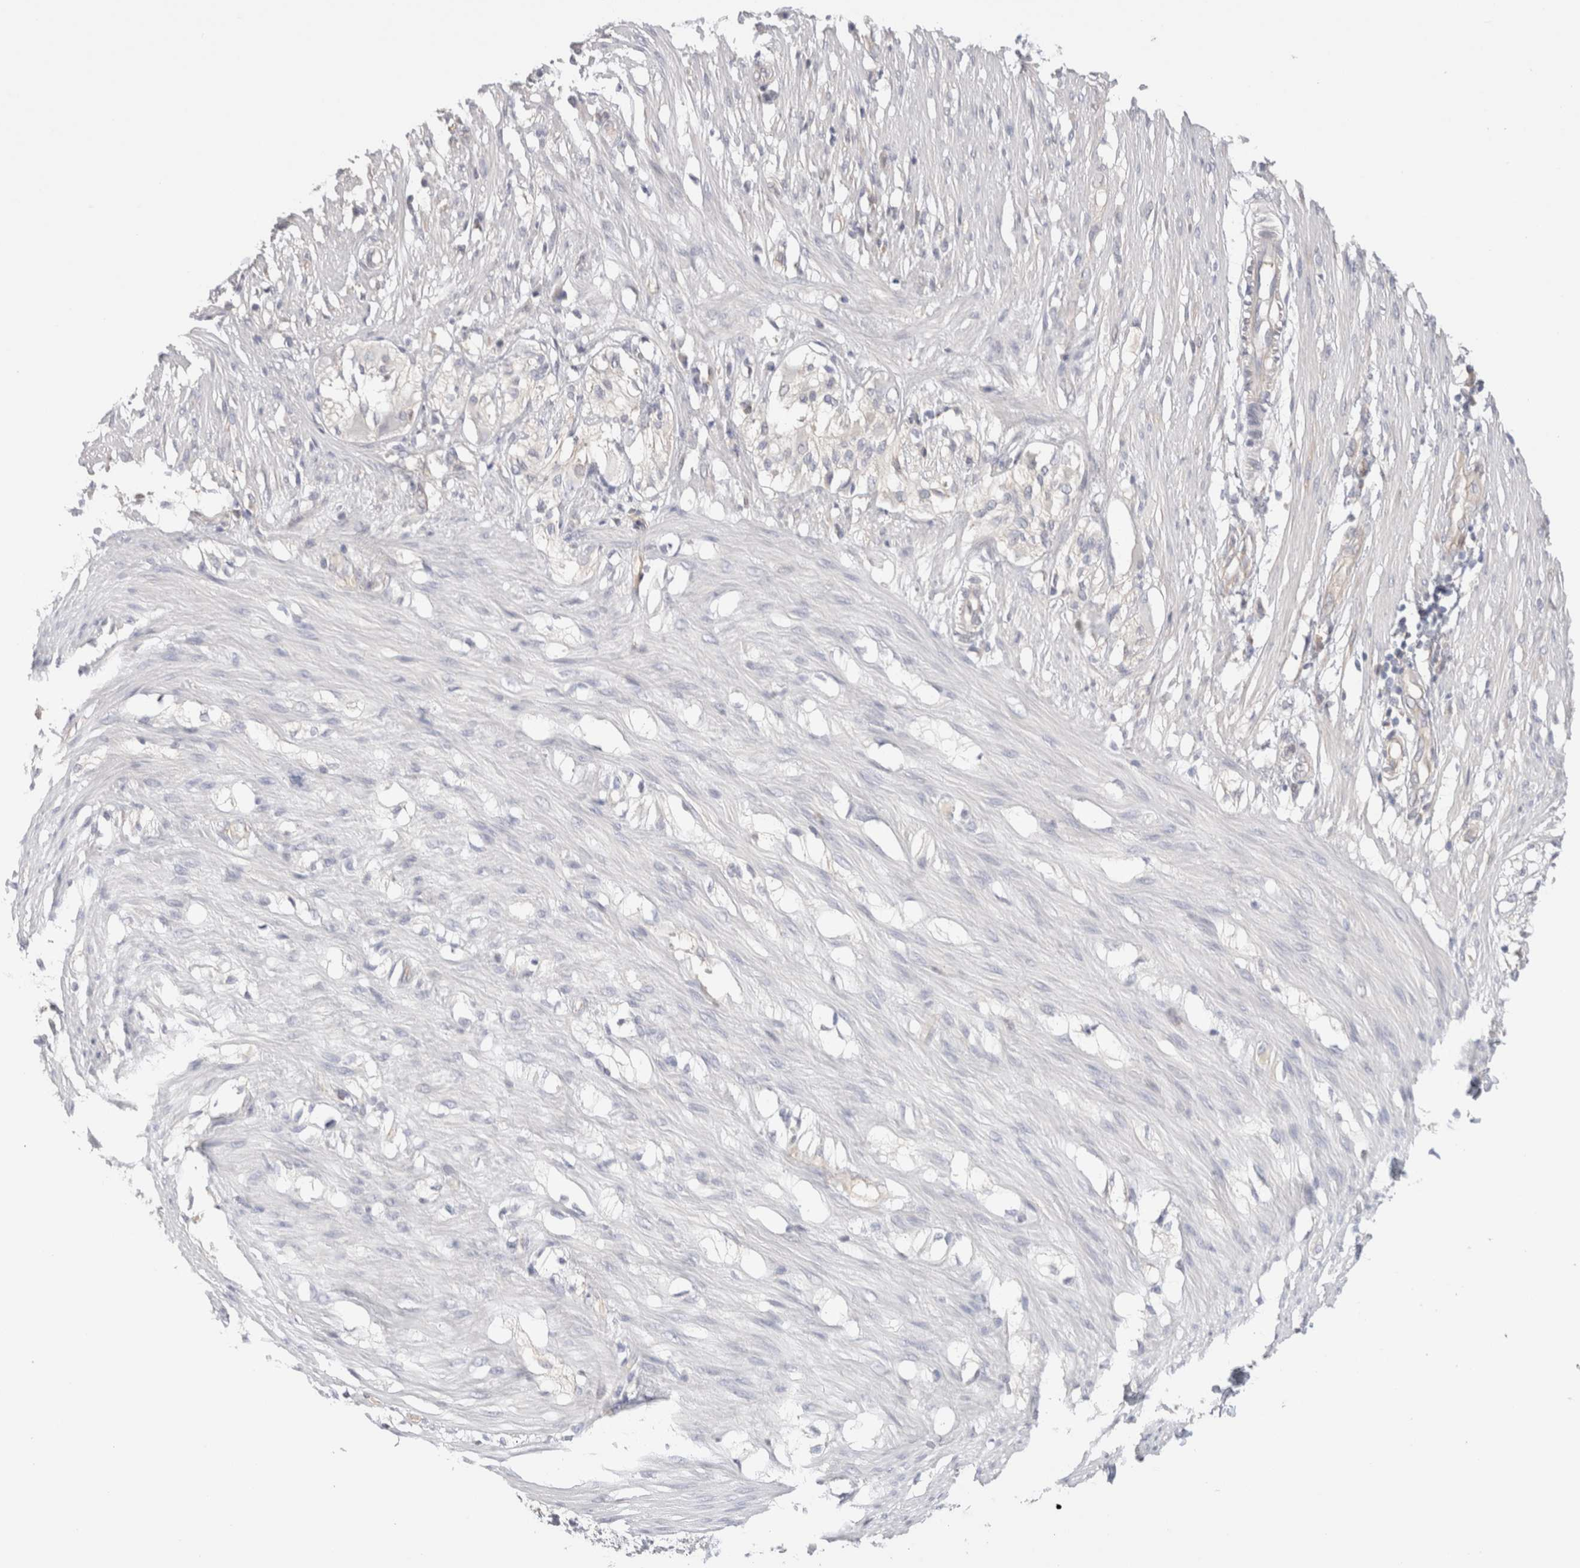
{"staining": {"intensity": "negative", "quantity": "none", "location": "none"}, "tissue": "smooth muscle", "cell_type": "Smooth muscle cells", "image_type": "normal", "snomed": [{"axis": "morphology", "description": "Normal tissue, NOS"}, {"axis": "morphology", "description": "Adenocarcinoma, NOS"}, {"axis": "topography", "description": "Smooth muscle"}, {"axis": "topography", "description": "Colon"}], "caption": "DAB (3,3'-diaminobenzidine) immunohistochemical staining of normal human smooth muscle shows no significant positivity in smooth muscle cells.", "gene": "CAPN2", "patient": {"sex": "male", "age": 14}}